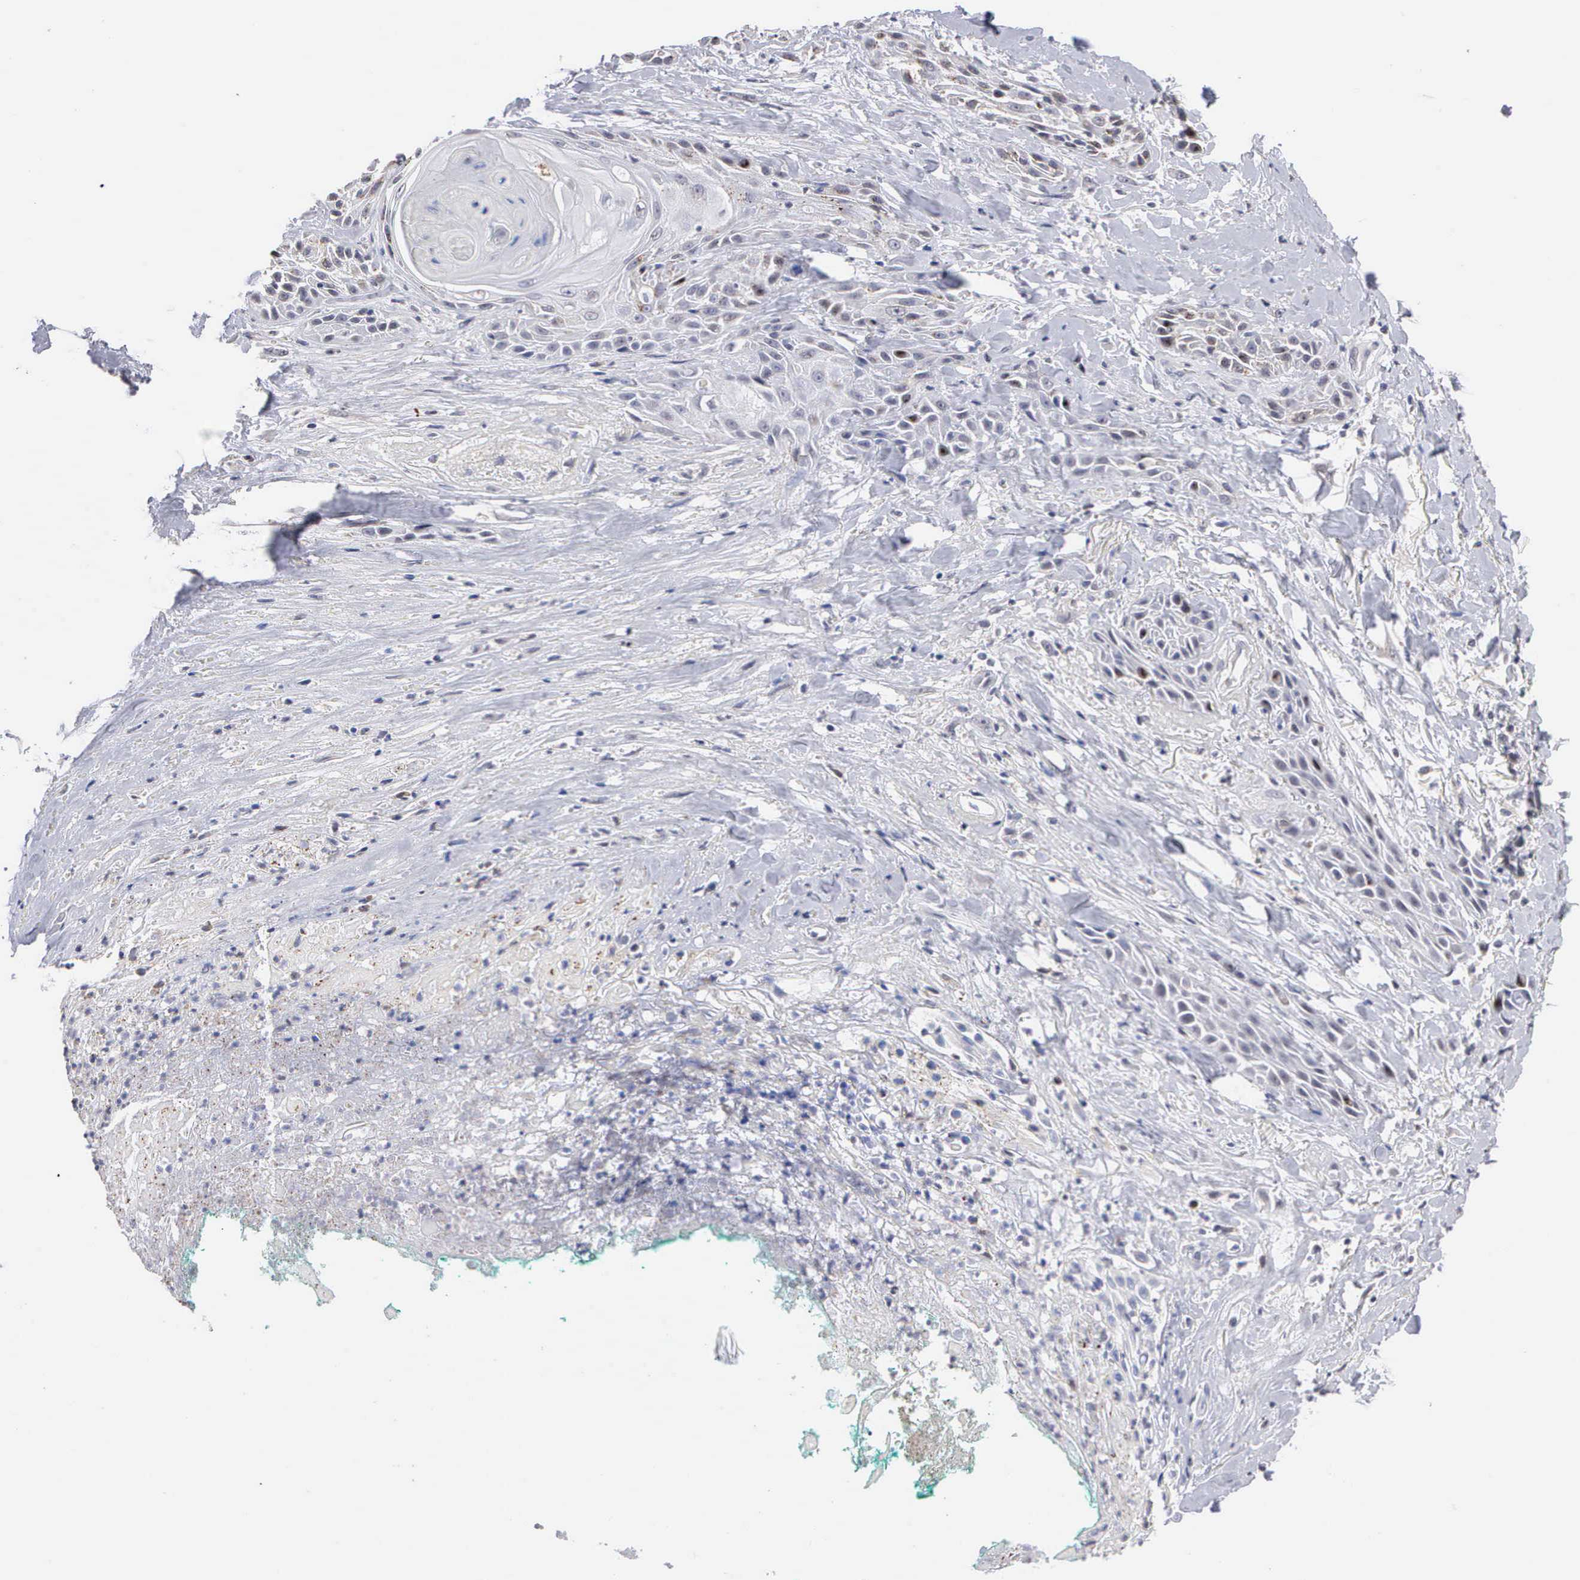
{"staining": {"intensity": "negative", "quantity": "none", "location": "none"}, "tissue": "skin cancer", "cell_type": "Tumor cells", "image_type": "cancer", "snomed": [{"axis": "morphology", "description": "Squamous cell carcinoma, NOS"}, {"axis": "topography", "description": "Skin"}, {"axis": "topography", "description": "Anal"}], "caption": "Tumor cells show no significant protein staining in squamous cell carcinoma (skin).", "gene": "KDM6A", "patient": {"sex": "male", "age": 64}}